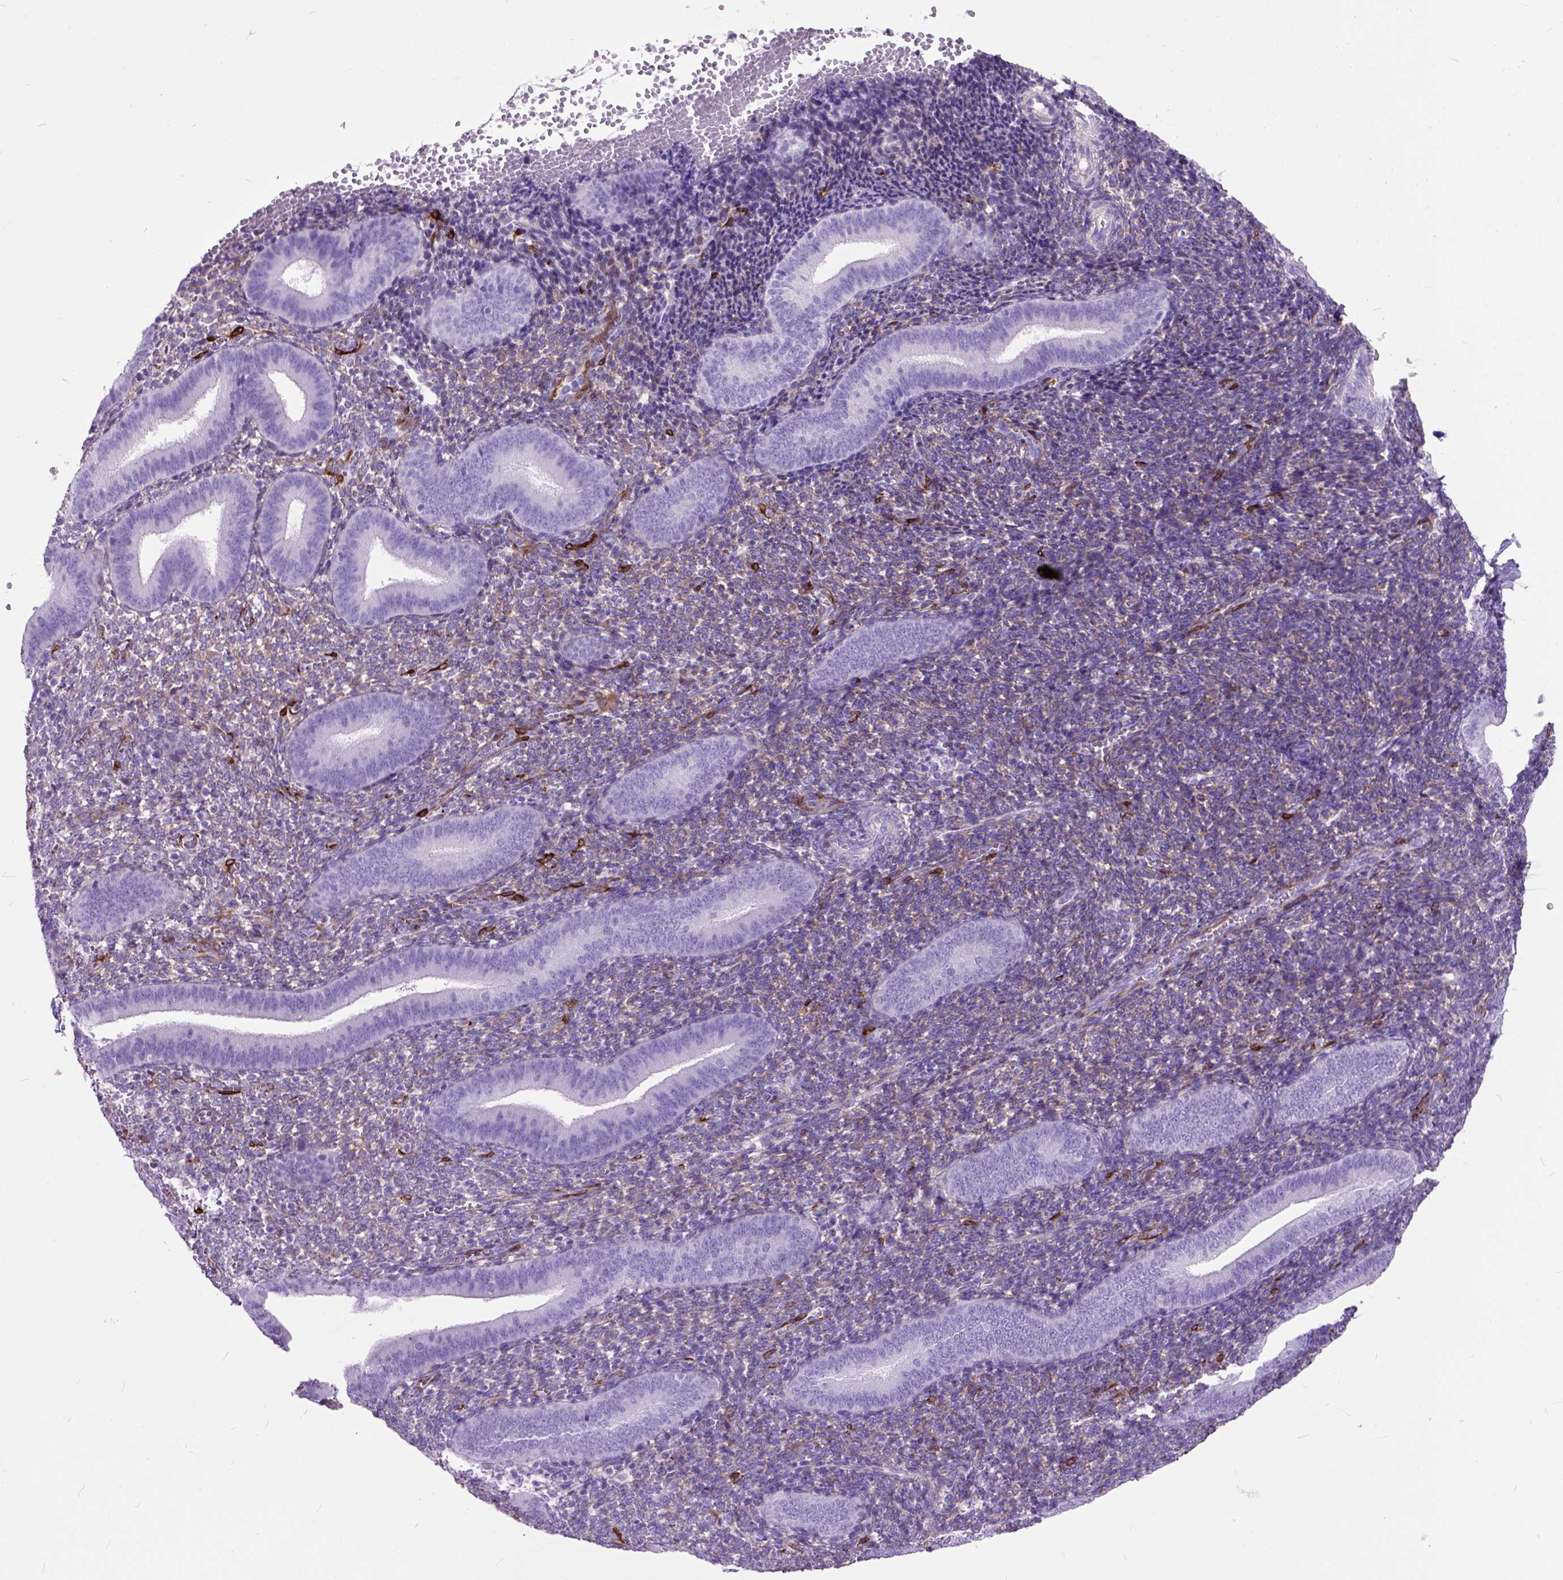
{"staining": {"intensity": "negative", "quantity": "none", "location": "none"}, "tissue": "endometrium", "cell_type": "Cells in endometrial stroma", "image_type": "normal", "snomed": [{"axis": "morphology", "description": "Normal tissue, NOS"}, {"axis": "topography", "description": "Endometrium"}], "caption": "This is a image of immunohistochemistry staining of normal endometrium, which shows no positivity in cells in endometrial stroma. The staining was performed using DAB (3,3'-diaminobenzidine) to visualize the protein expression in brown, while the nuclei were stained in blue with hematoxylin (Magnification: 20x).", "gene": "MAPT", "patient": {"sex": "female", "age": 25}}